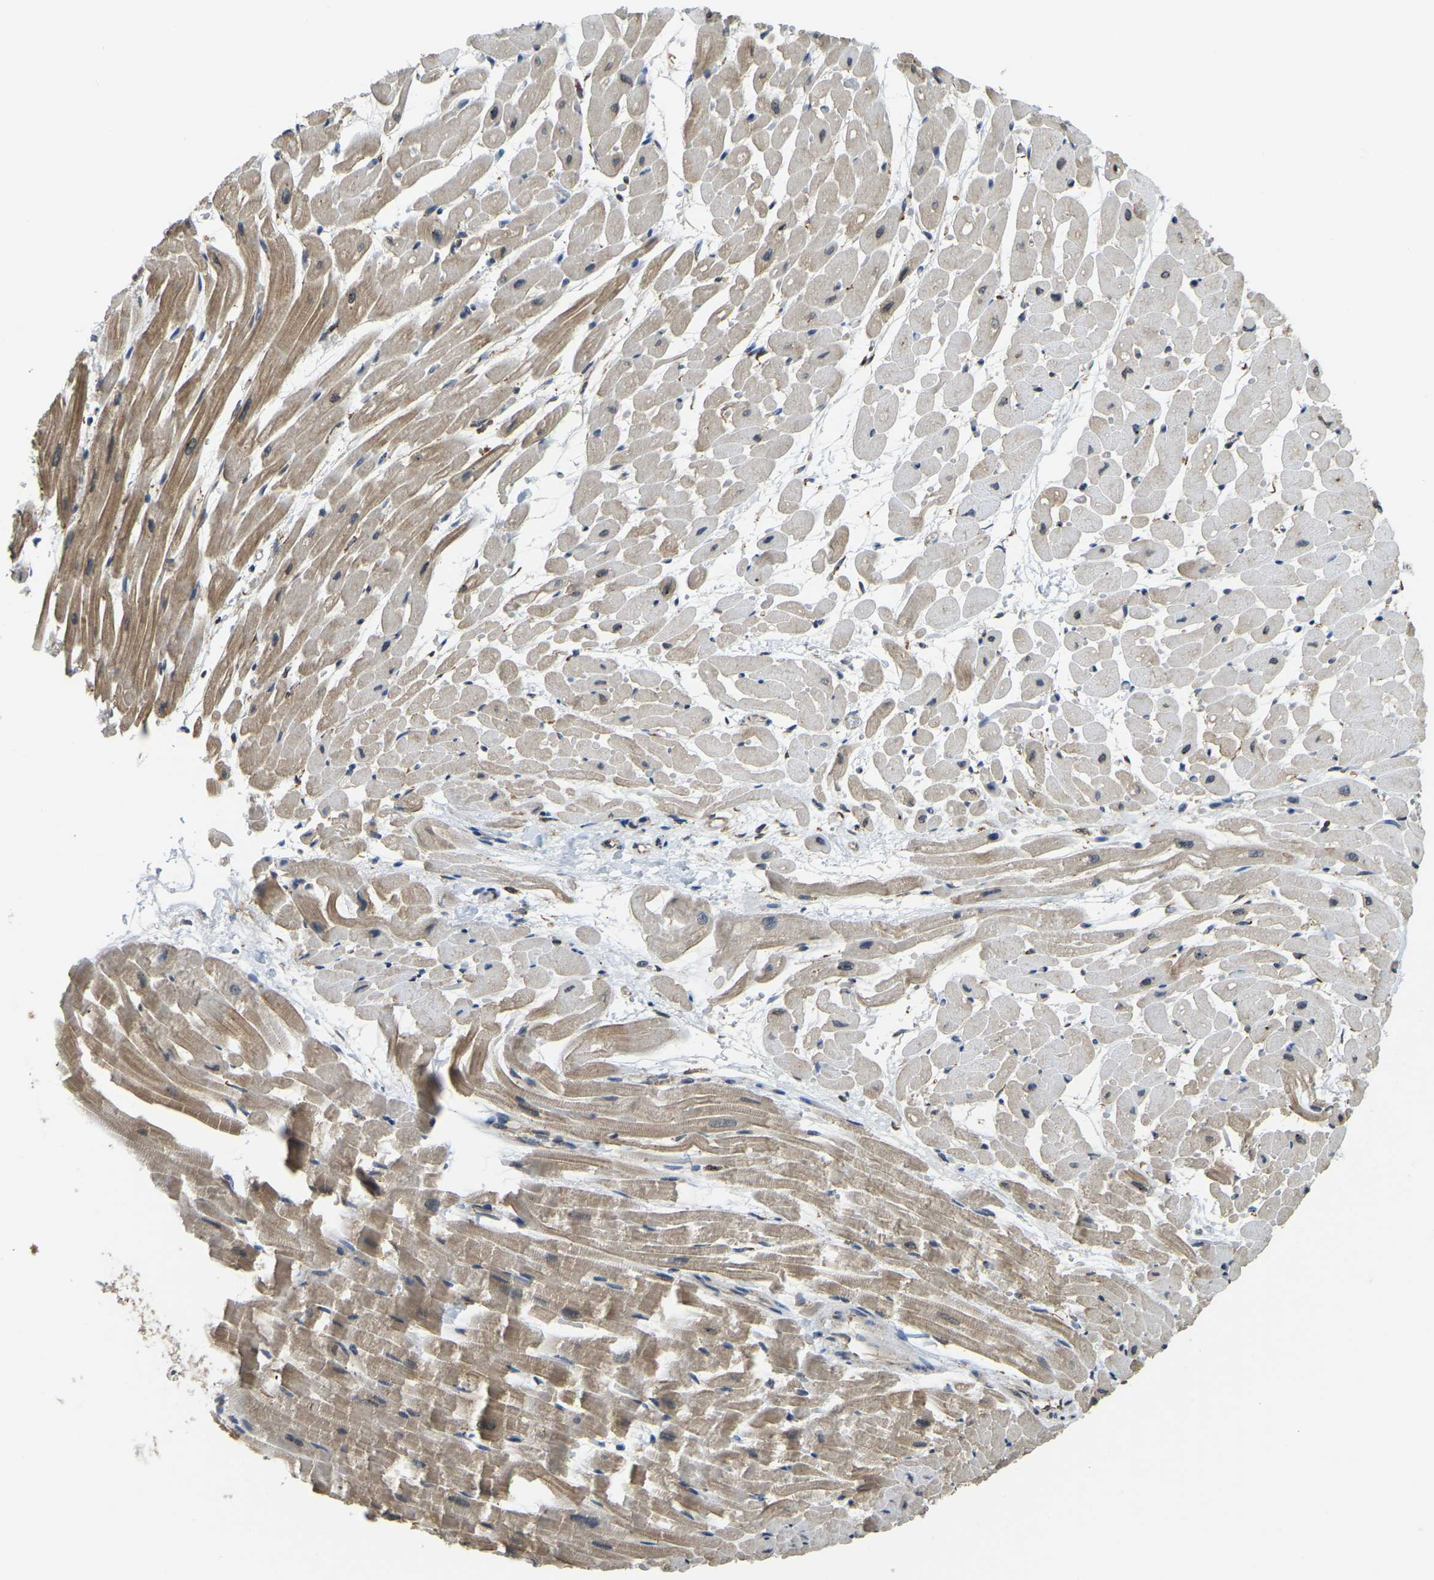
{"staining": {"intensity": "moderate", "quantity": ">75%", "location": "cytoplasmic/membranous"}, "tissue": "heart muscle", "cell_type": "Cardiomyocytes", "image_type": "normal", "snomed": [{"axis": "morphology", "description": "Normal tissue, NOS"}, {"axis": "topography", "description": "Heart"}], "caption": "Immunohistochemical staining of benign heart muscle shows moderate cytoplasmic/membranous protein expression in about >75% of cardiomyocytes. (IHC, brightfield microscopy, high magnification).", "gene": "RNF115", "patient": {"sex": "male", "age": 45}}